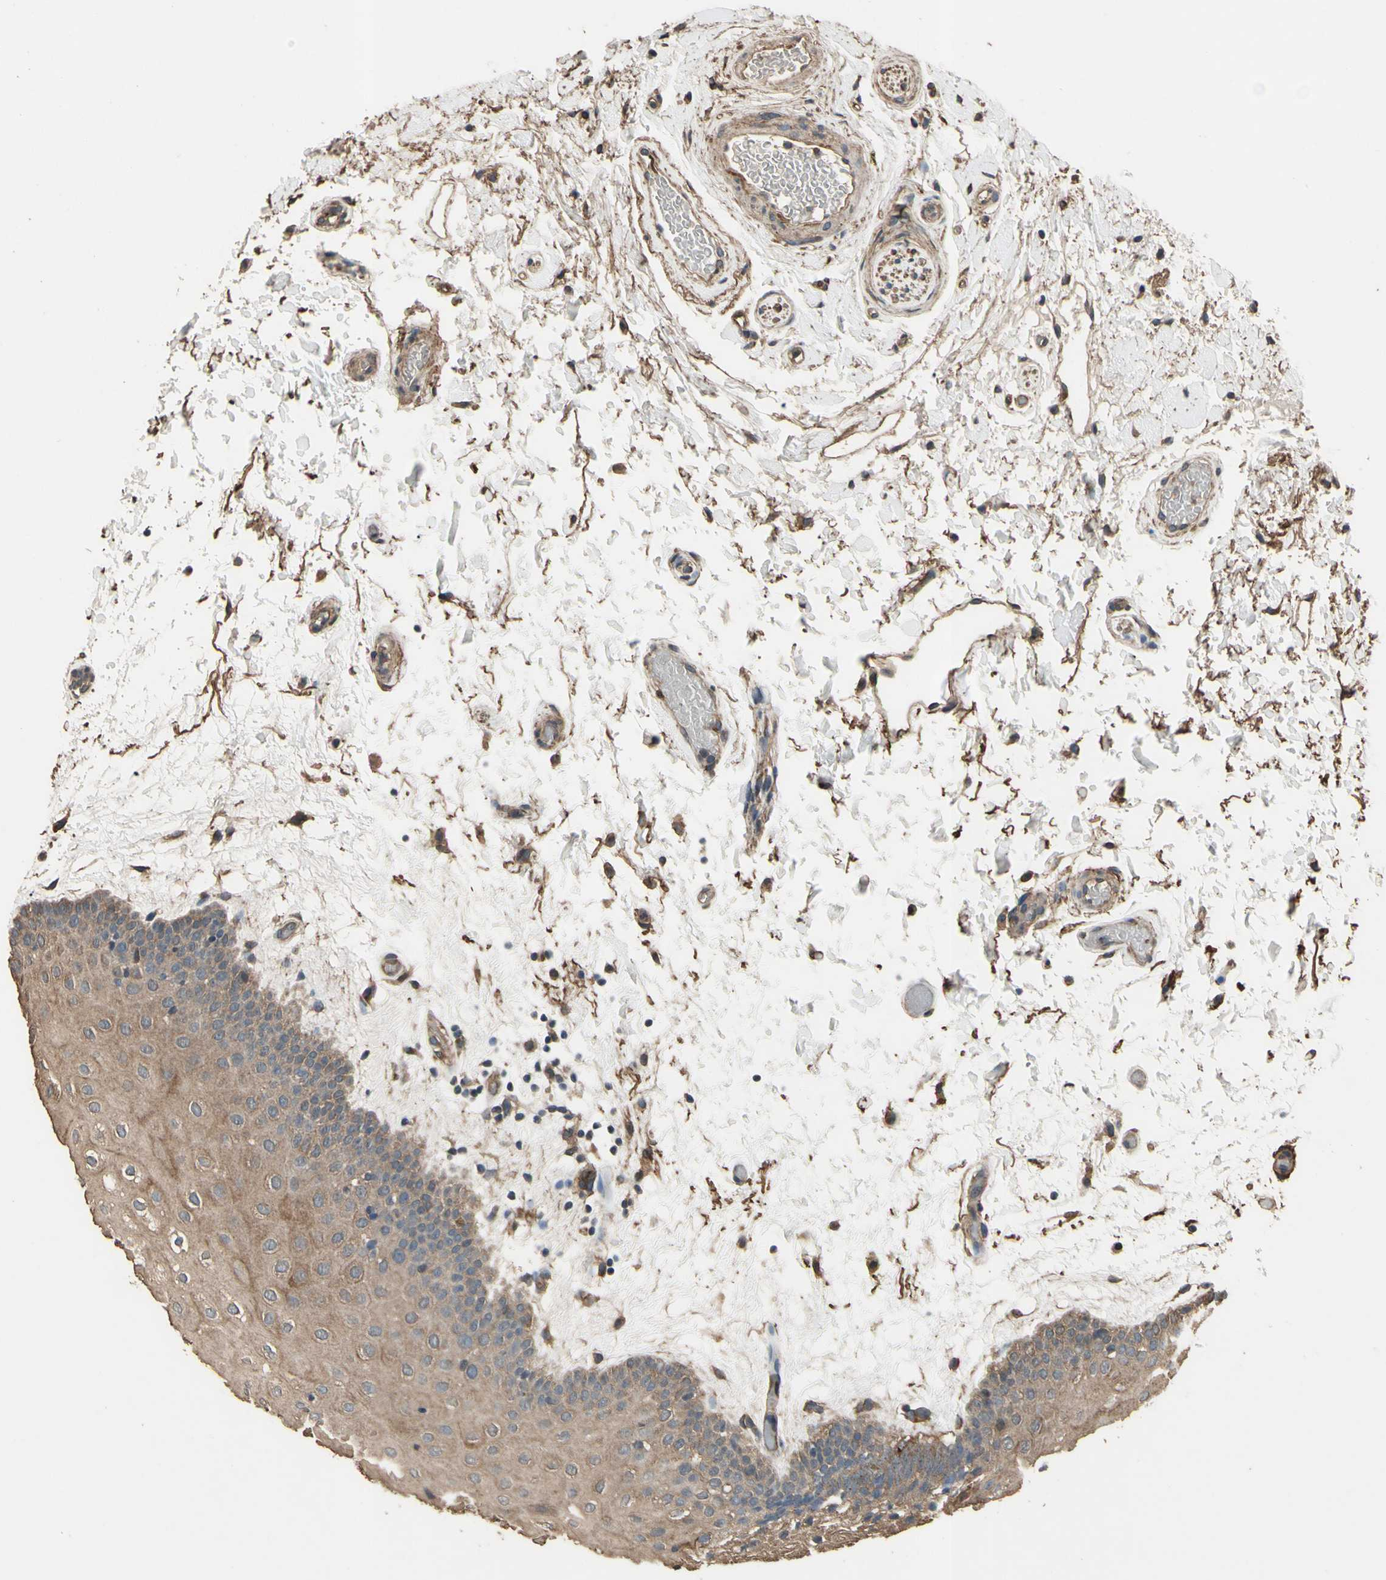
{"staining": {"intensity": "moderate", "quantity": ">75%", "location": "cytoplasmic/membranous"}, "tissue": "oral mucosa", "cell_type": "Squamous epithelial cells", "image_type": "normal", "snomed": [{"axis": "morphology", "description": "Normal tissue, NOS"}, {"axis": "morphology", "description": "Squamous cell carcinoma, NOS"}, {"axis": "topography", "description": "Skeletal muscle"}, {"axis": "topography", "description": "Oral tissue"}, {"axis": "topography", "description": "Head-Neck"}], "caption": "Oral mucosa stained for a protein shows moderate cytoplasmic/membranous positivity in squamous epithelial cells. (IHC, brightfield microscopy, high magnification).", "gene": "TSPO", "patient": {"sex": "male", "age": 71}}